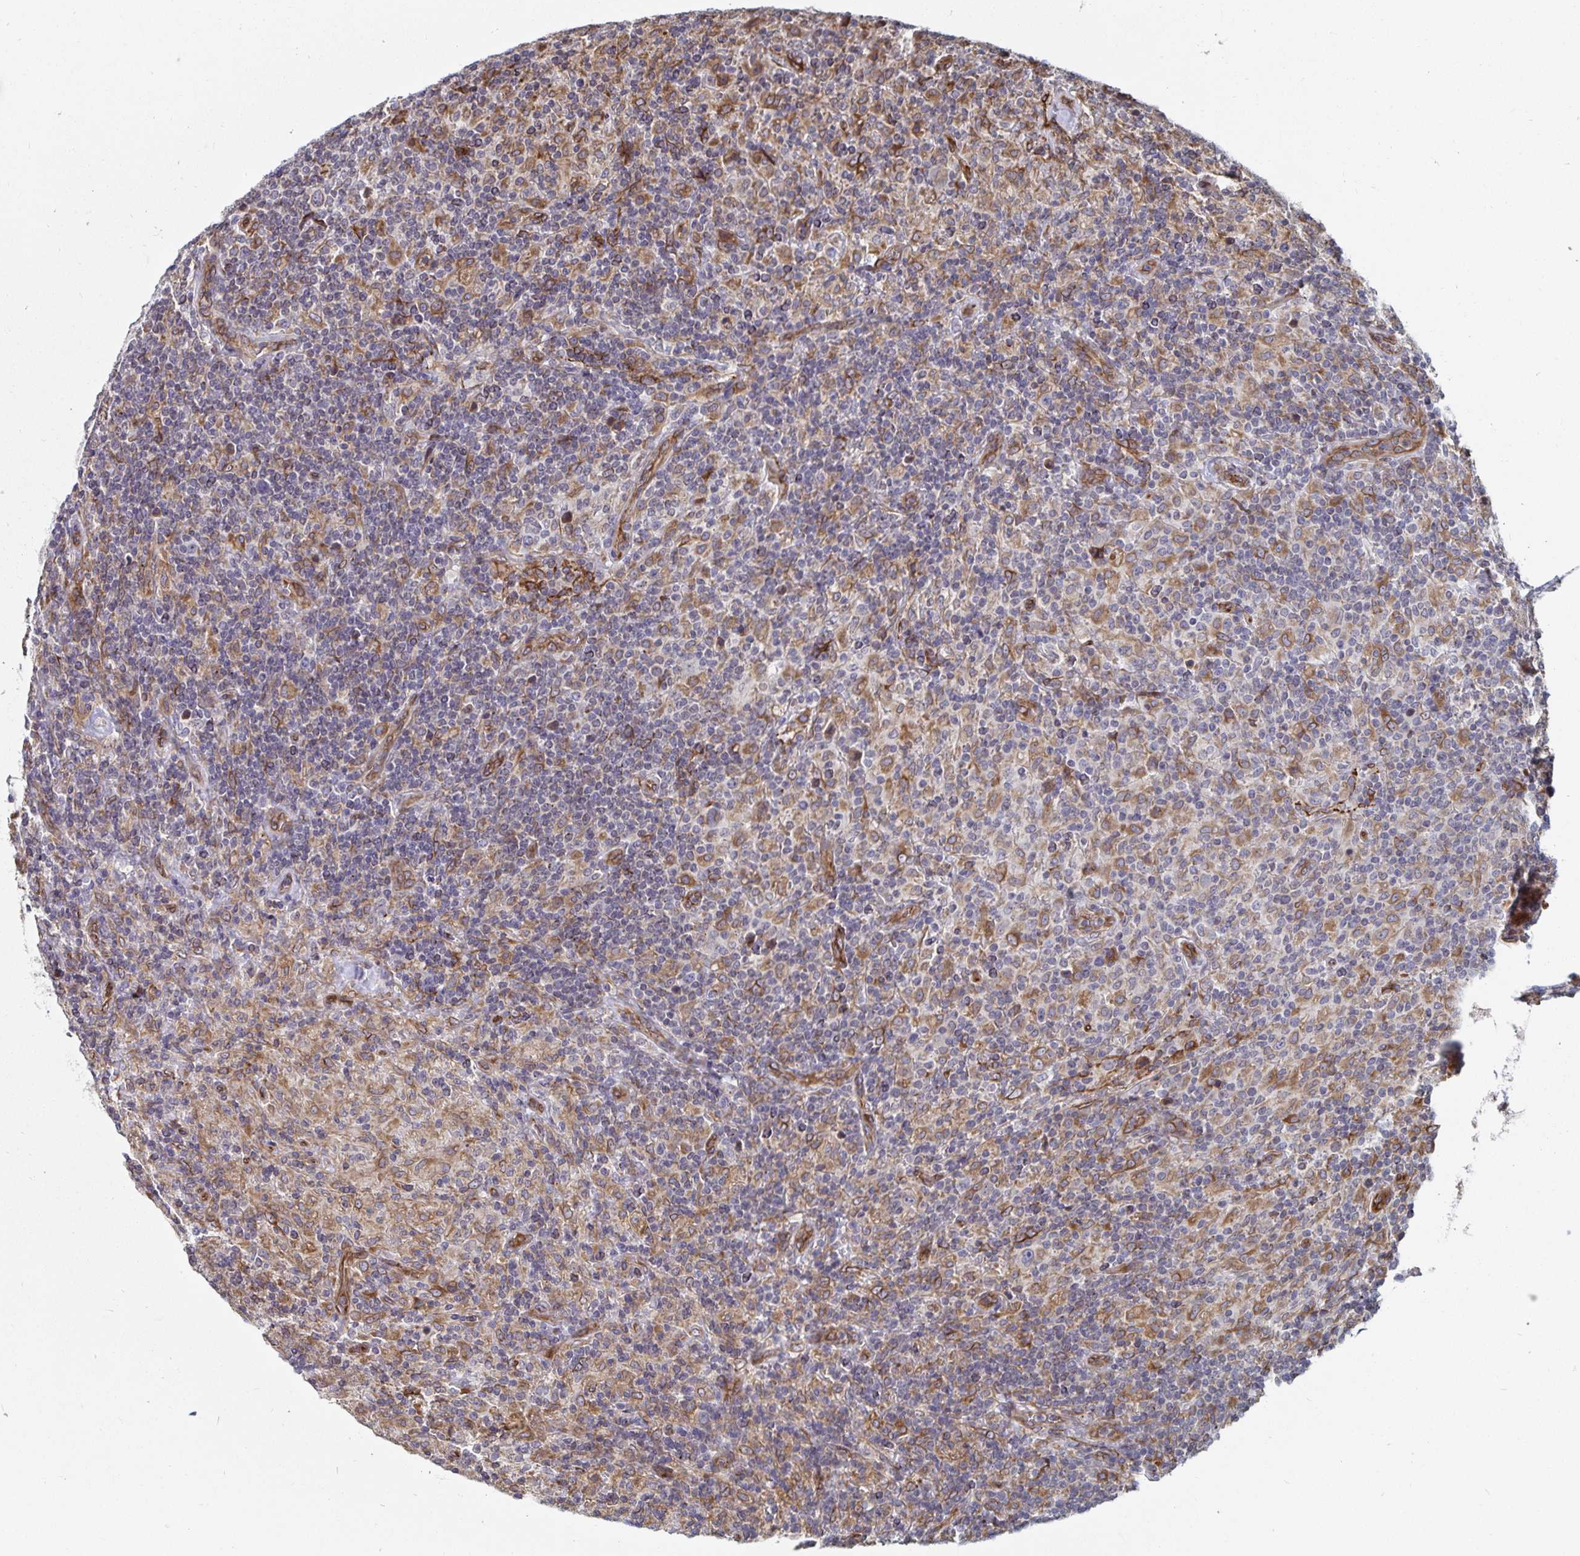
{"staining": {"intensity": "moderate", "quantity": ">75%", "location": "cytoplasmic/membranous"}, "tissue": "lymphoma", "cell_type": "Tumor cells", "image_type": "cancer", "snomed": [{"axis": "morphology", "description": "Hodgkin's disease, NOS"}, {"axis": "topography", "description": "Lymph node"}], "caption": "Hodgkin's disease was stained to show a protein in brown. There is medium levels of moderate cytoplasmic/membranous staining in about >75% of tumor cells.", "gene": "BCAP29", "patient": {"sex": "male", "age": 70}}